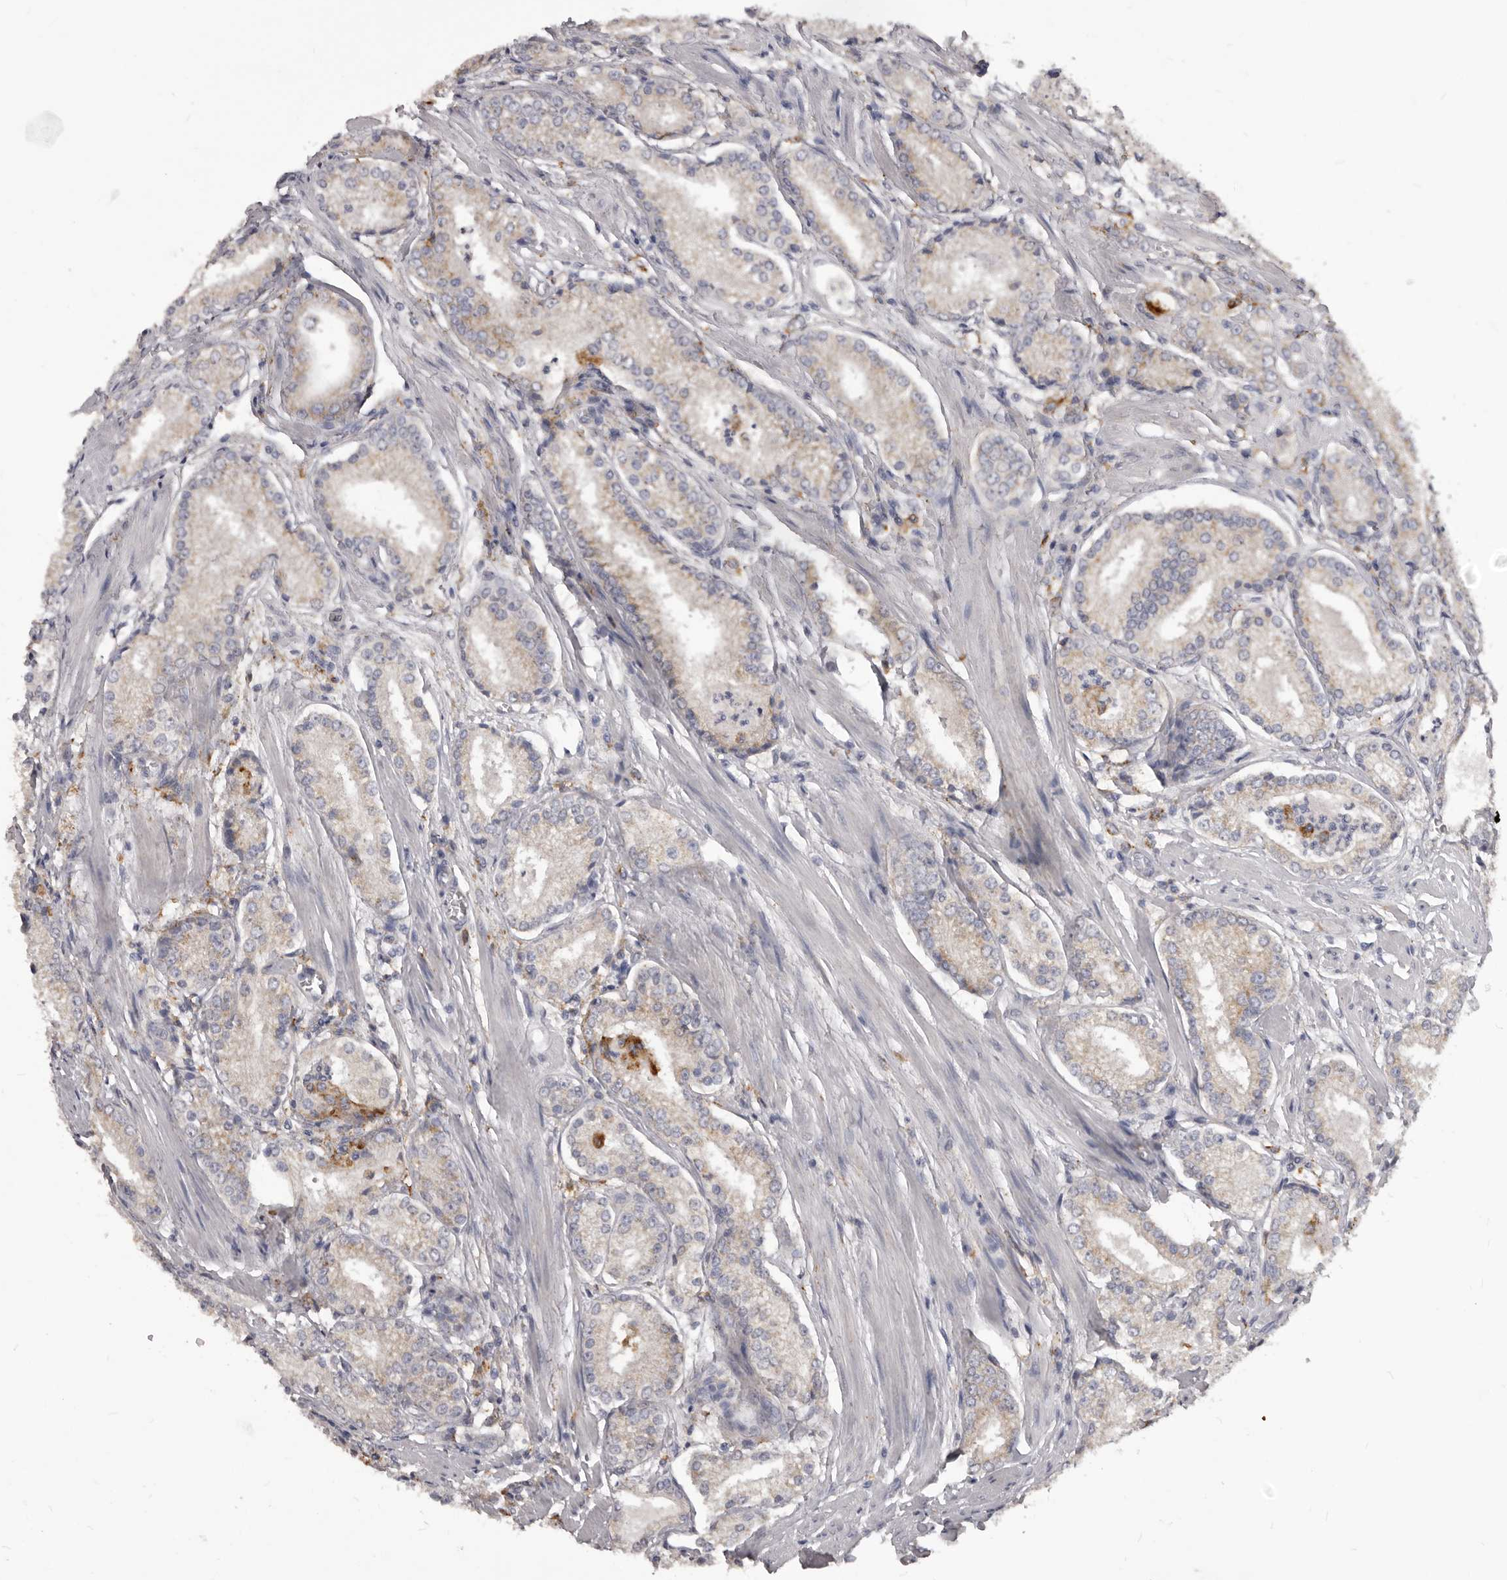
{"staining": {"intensity": "weak", "quantity": "<25%", "location": "cytoplasmic/membranous"}, "tissue": "prostate cancer", "cell_type": "Tumor cells", "image_type": "cancer", "snomed": [{"axis": "morphology", "description": "Adenocarcinoma, Low grade"}, {"axis": "topography", "description": "Prostate"}], "caption": "Tumor cells show no significant protein expression in prostate cancer.", "gene": "PI4K2A", "patient": {"sex": "male", "age": 54}}